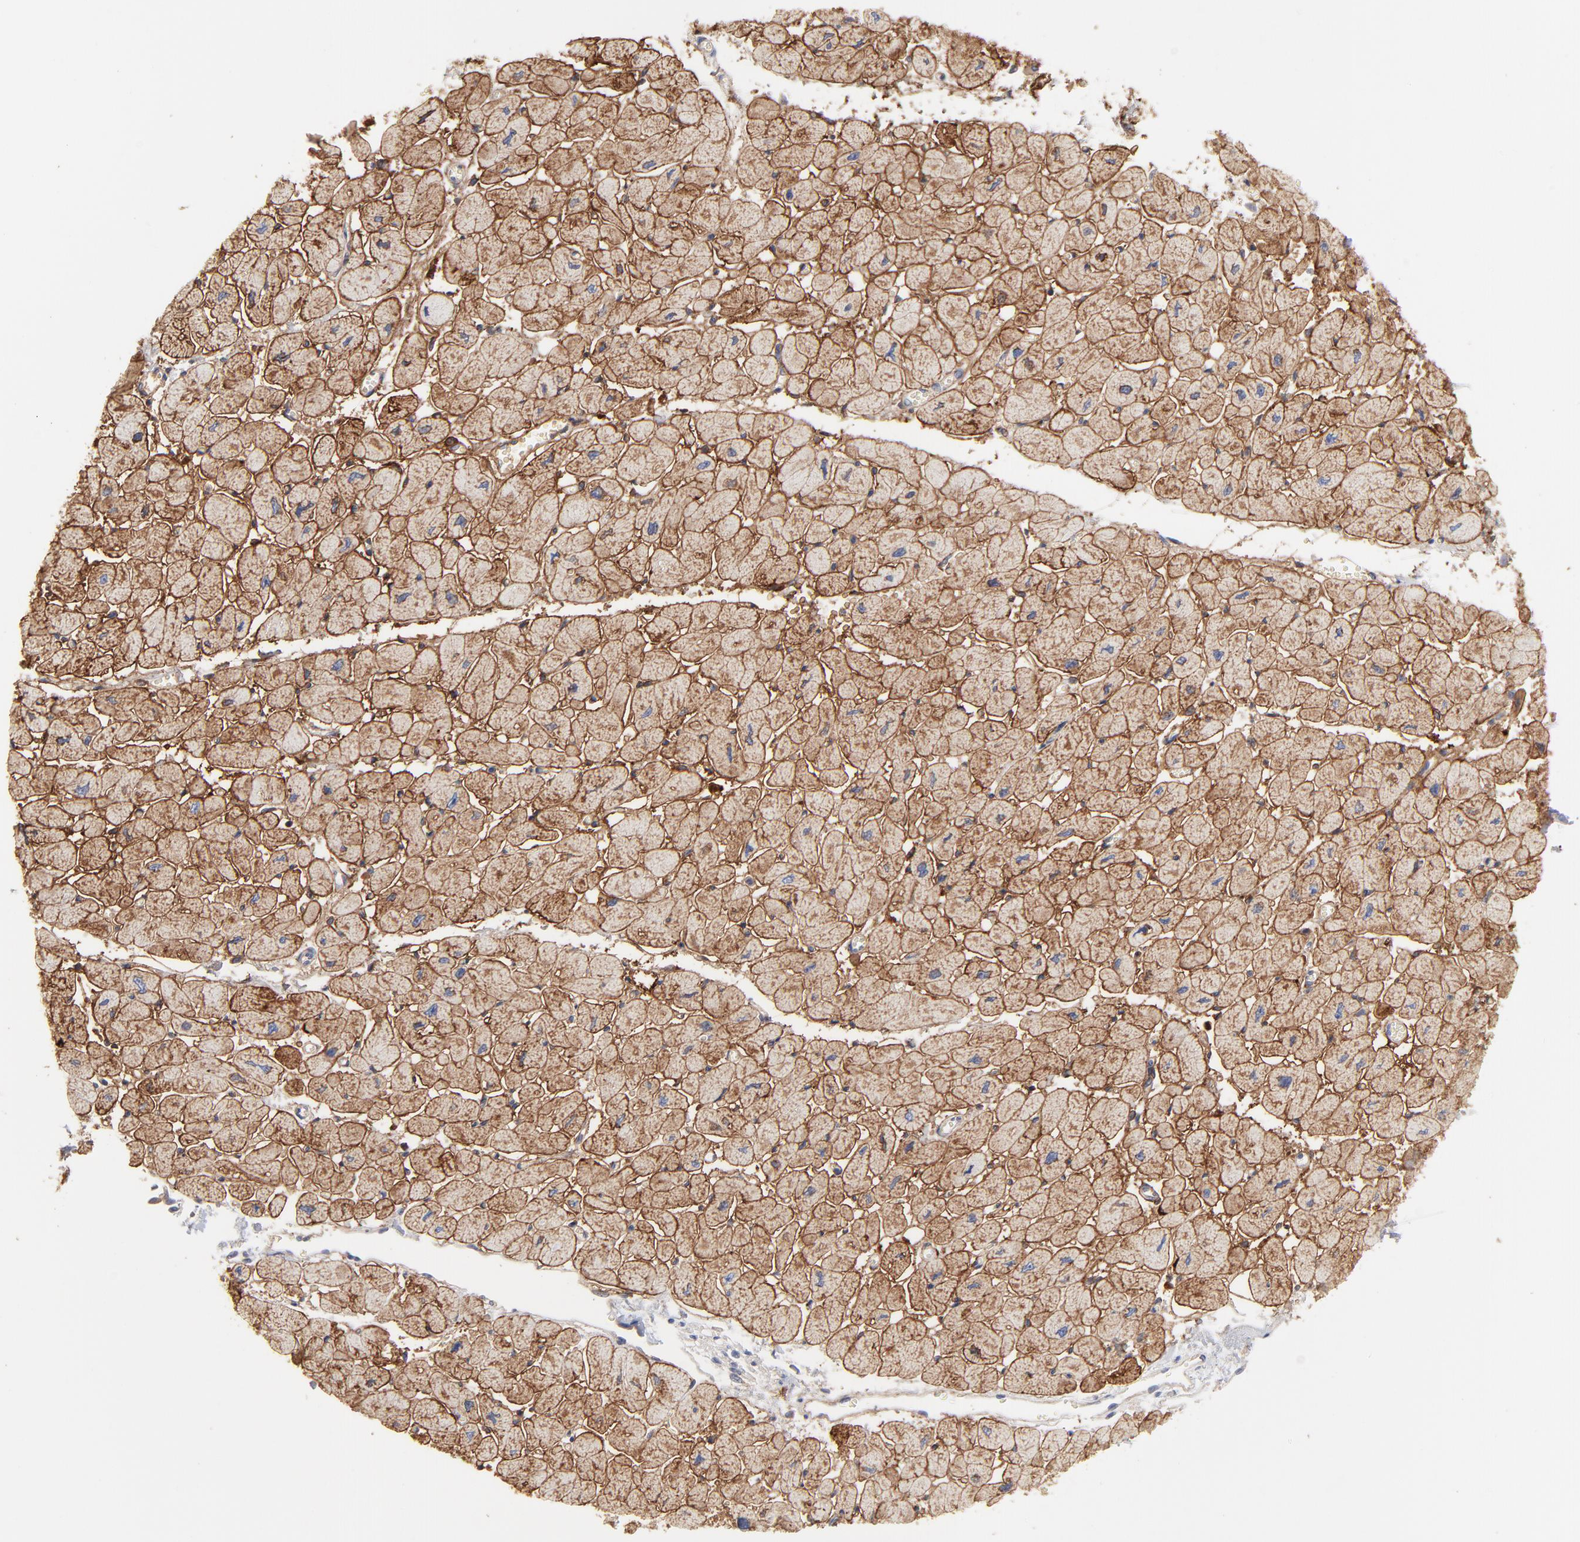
{"staining": {"intensity": "moderate", "quantity": ">75%", "location": "cytoplasmic/membranous"}, "tissue": "heart muscle", "cell_type": "Cardiomyocytes", "image_type": "normal", "snomed": [{"axis": "morphology", "description": "Normal tissue, NOS"}, {"axis": "topography", "description": "Heart"}], "caption": "Immunohistochemistry (IHC) staining of unremarkable heart muscle, which shows medium levels of moderate cytoplasmic/membranous staining in about >75% of cardiomyocytes indicating moderate cytoplasmic/membranous protein staining. The staining was performed using DAB (3,3'-diaminobenzidine) (brown) for protein detection and nuclei were counterstained in hematoxylin (blue).", "gene": "SLC16A1", "patient": {"sex": "female", "age": 54}}